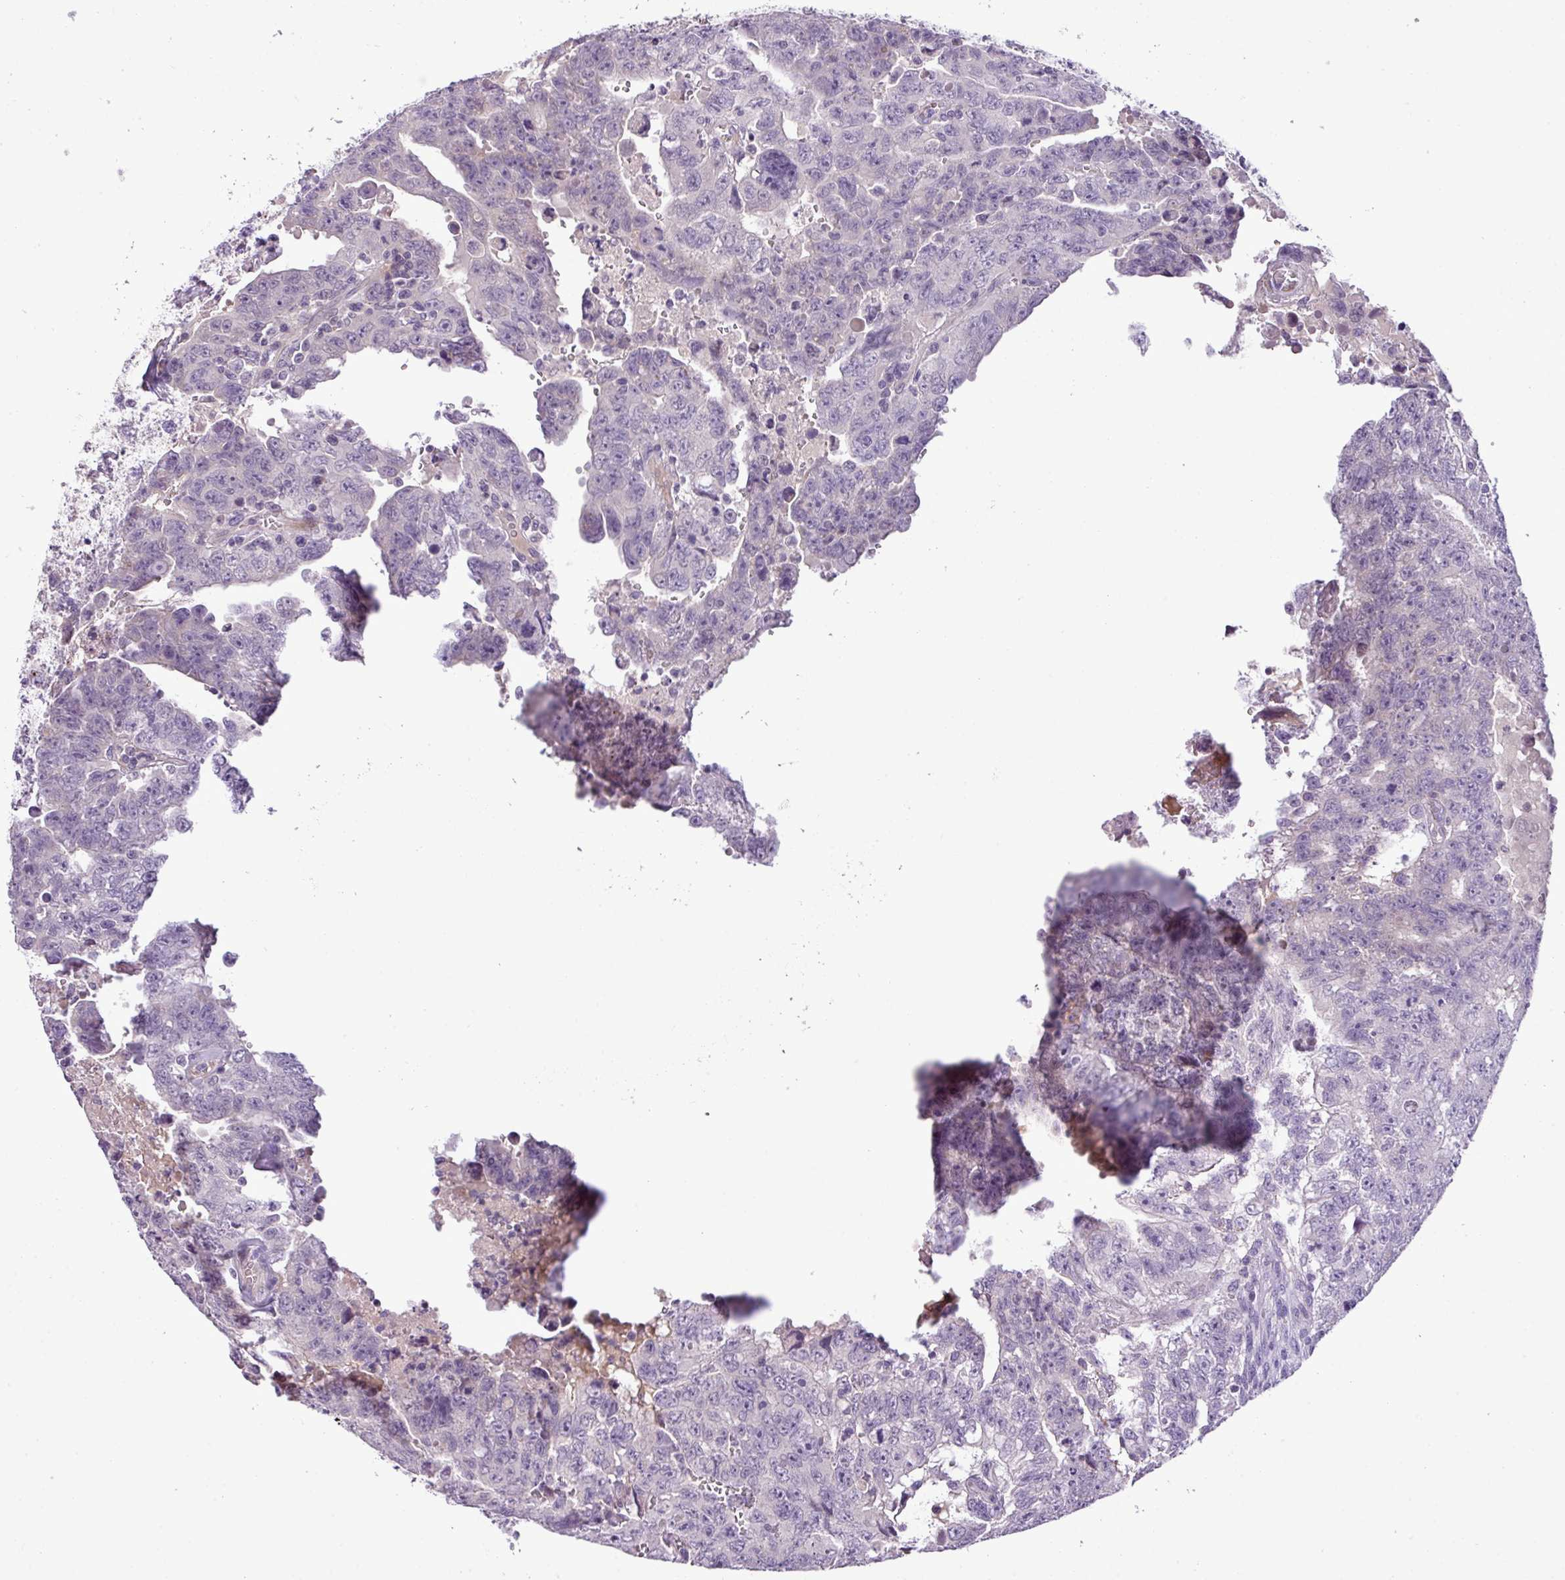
{"staining": {"intensity": "negative", "quantity": "none", "location": "none"}, "tissue": "testis cancer", "cell_type": "Tumor cells", "image_type": "cancer", "snomed": [{"axis": "morphology", "description": "Carcinoma, Embryonal, NOS"}, {"axis": "topography", "description": "Testis"}], "caption": "A photomicrograph of human testis cancer is negative for staining in tumor cells. The staining is performed using DAB brown chromogen with nuclei counter-stained in using hematoxylin.", "gene": "DNAJB13", "patient": {"sex": "male", "age": 24}}